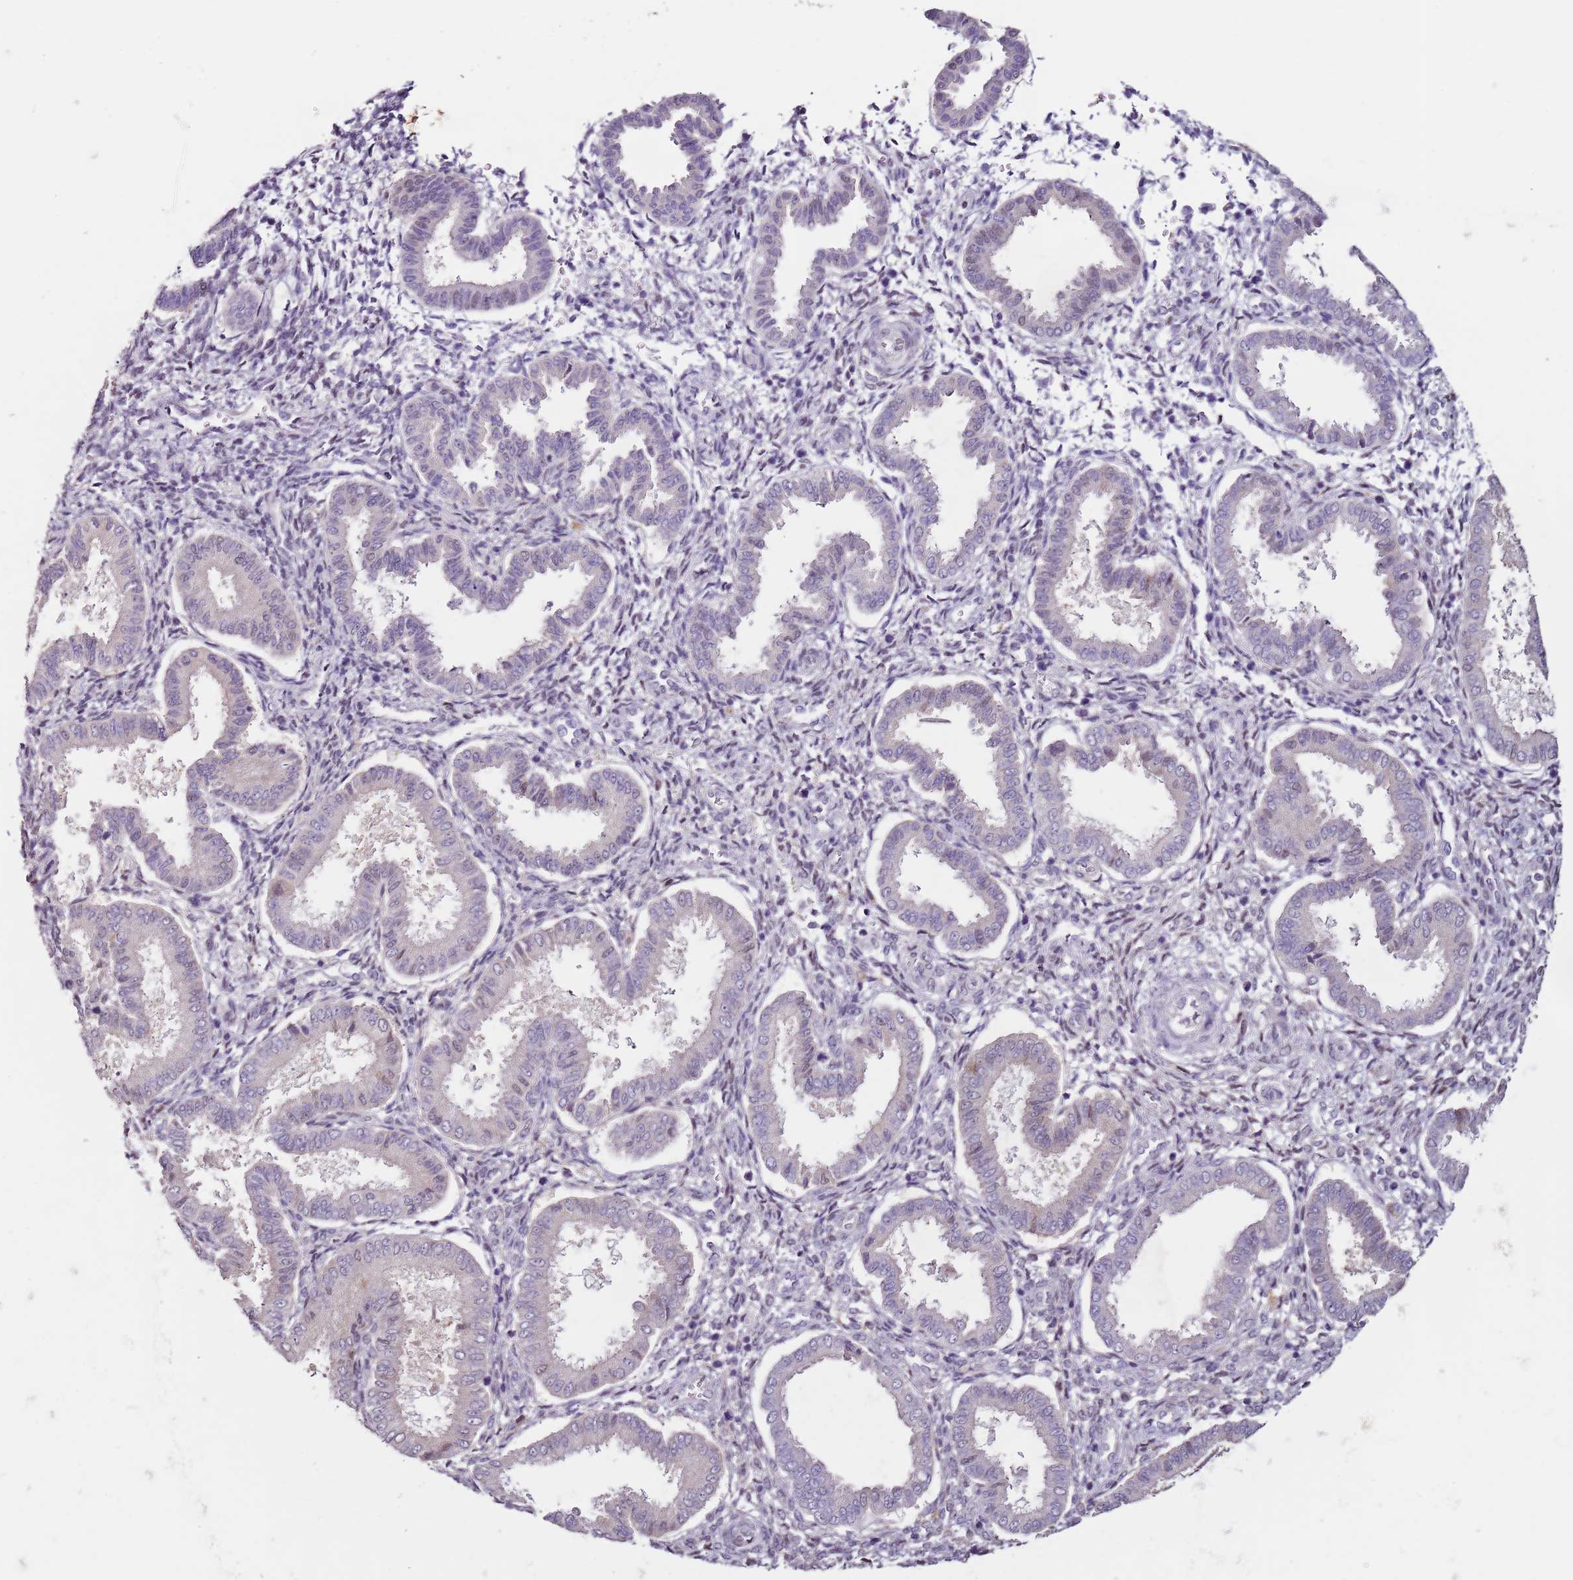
{"staining": {"intensity": "negative", "quantity": "none", "location": "none"}, "tissue": "endometrium", "cell_type": "Cells in endometrial stroma", "image_type": "normal", "snomed": [{"axis": "morphology", "description": "Normal tissue, NOS"}, {"axis": "topography", "description": "Endometrium"}], "caption": "DAB (3,3'-diaminobenzidine) immunohistochemical staining of unremarkable endometrium demonstrates no significant positivity in cells in endometrial stroma. Brightfield microscopy of immunohistochemistry stained with DAB (3,3'-diaminobenzidine) (brown) and hematoxylin (blue), captured at high magnification.", "gene": "MDH1", "patient": {"sex": "female", "age": 24}}